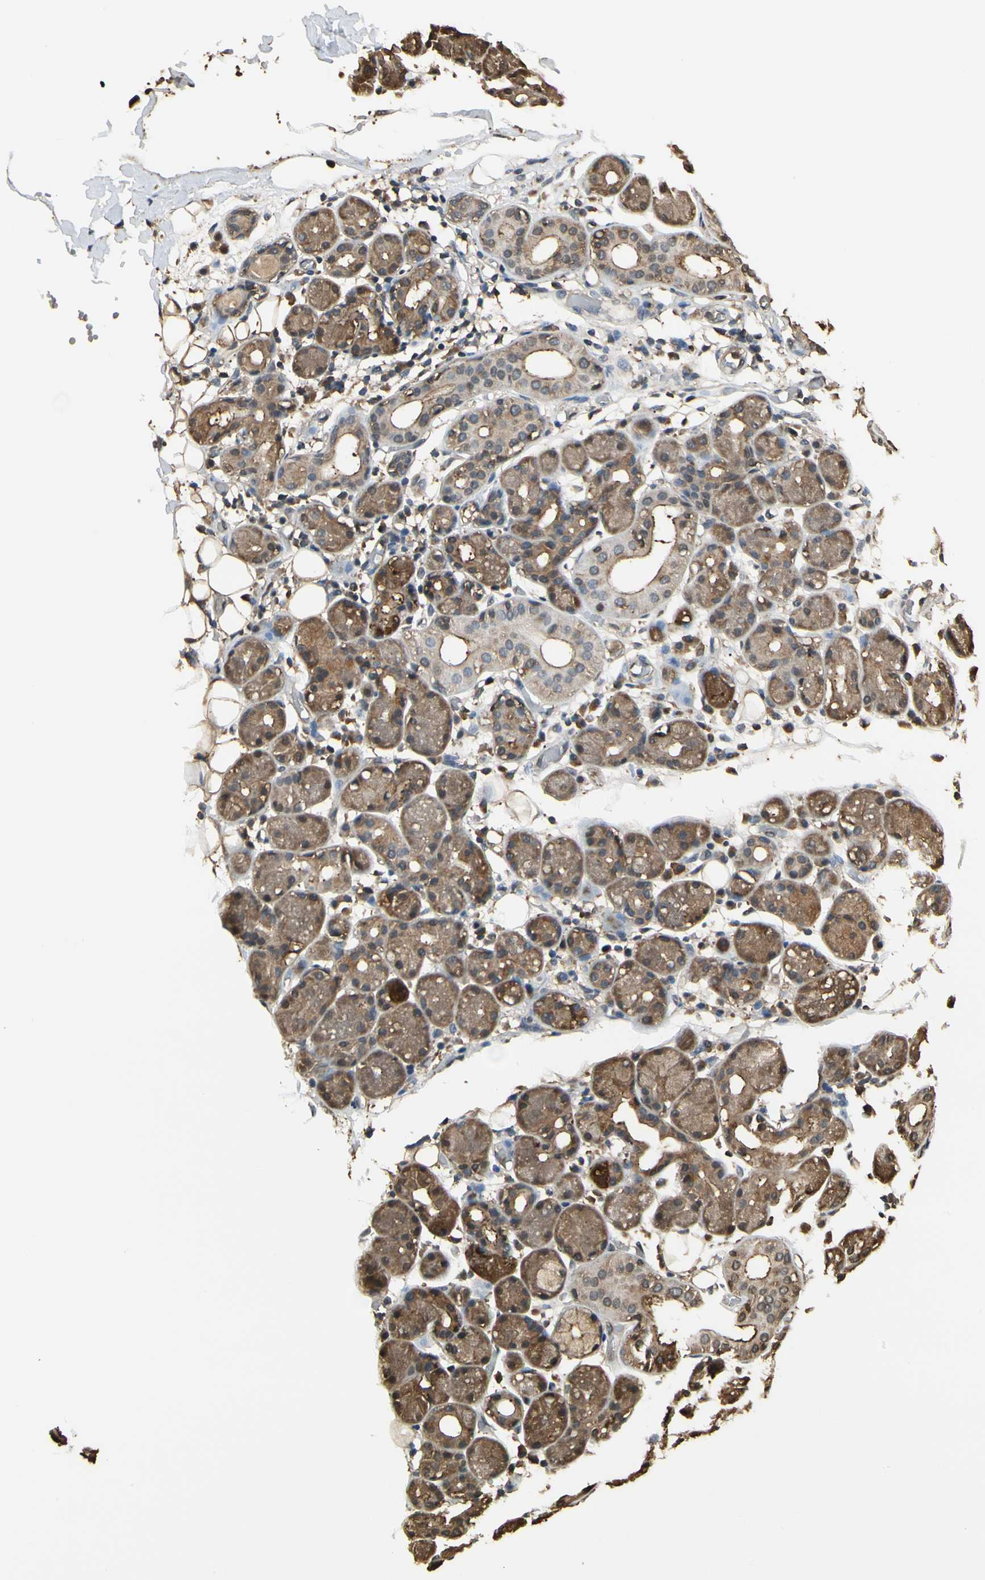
{"staining": {"intensity": "moderate", "quantity": ">75%", "location": "cytoplasmic/membranous,nuclear"}, "tissue": "salivary gland", "cell_type": "Glandular cells", "image_type": "normal", "snomed": [{"axis": "morphology", "description": "Normal tissue, NOS"}, {"axis": "topography", "description": "Salivary gland"}, {"axis": "topography", "description": "Peripheral nerve tissue"}], "caption": "High-power microscopy captured an IHC image of normal salivary gland, revealing moderate cytoplasmic/membranous,nuclear expression in about >75% of glandular cells. (Brightfield microscopy of DAB IHC at high magnification).", "gene": "YWHAE", "patient": {"sex": "male", "age": 62}}